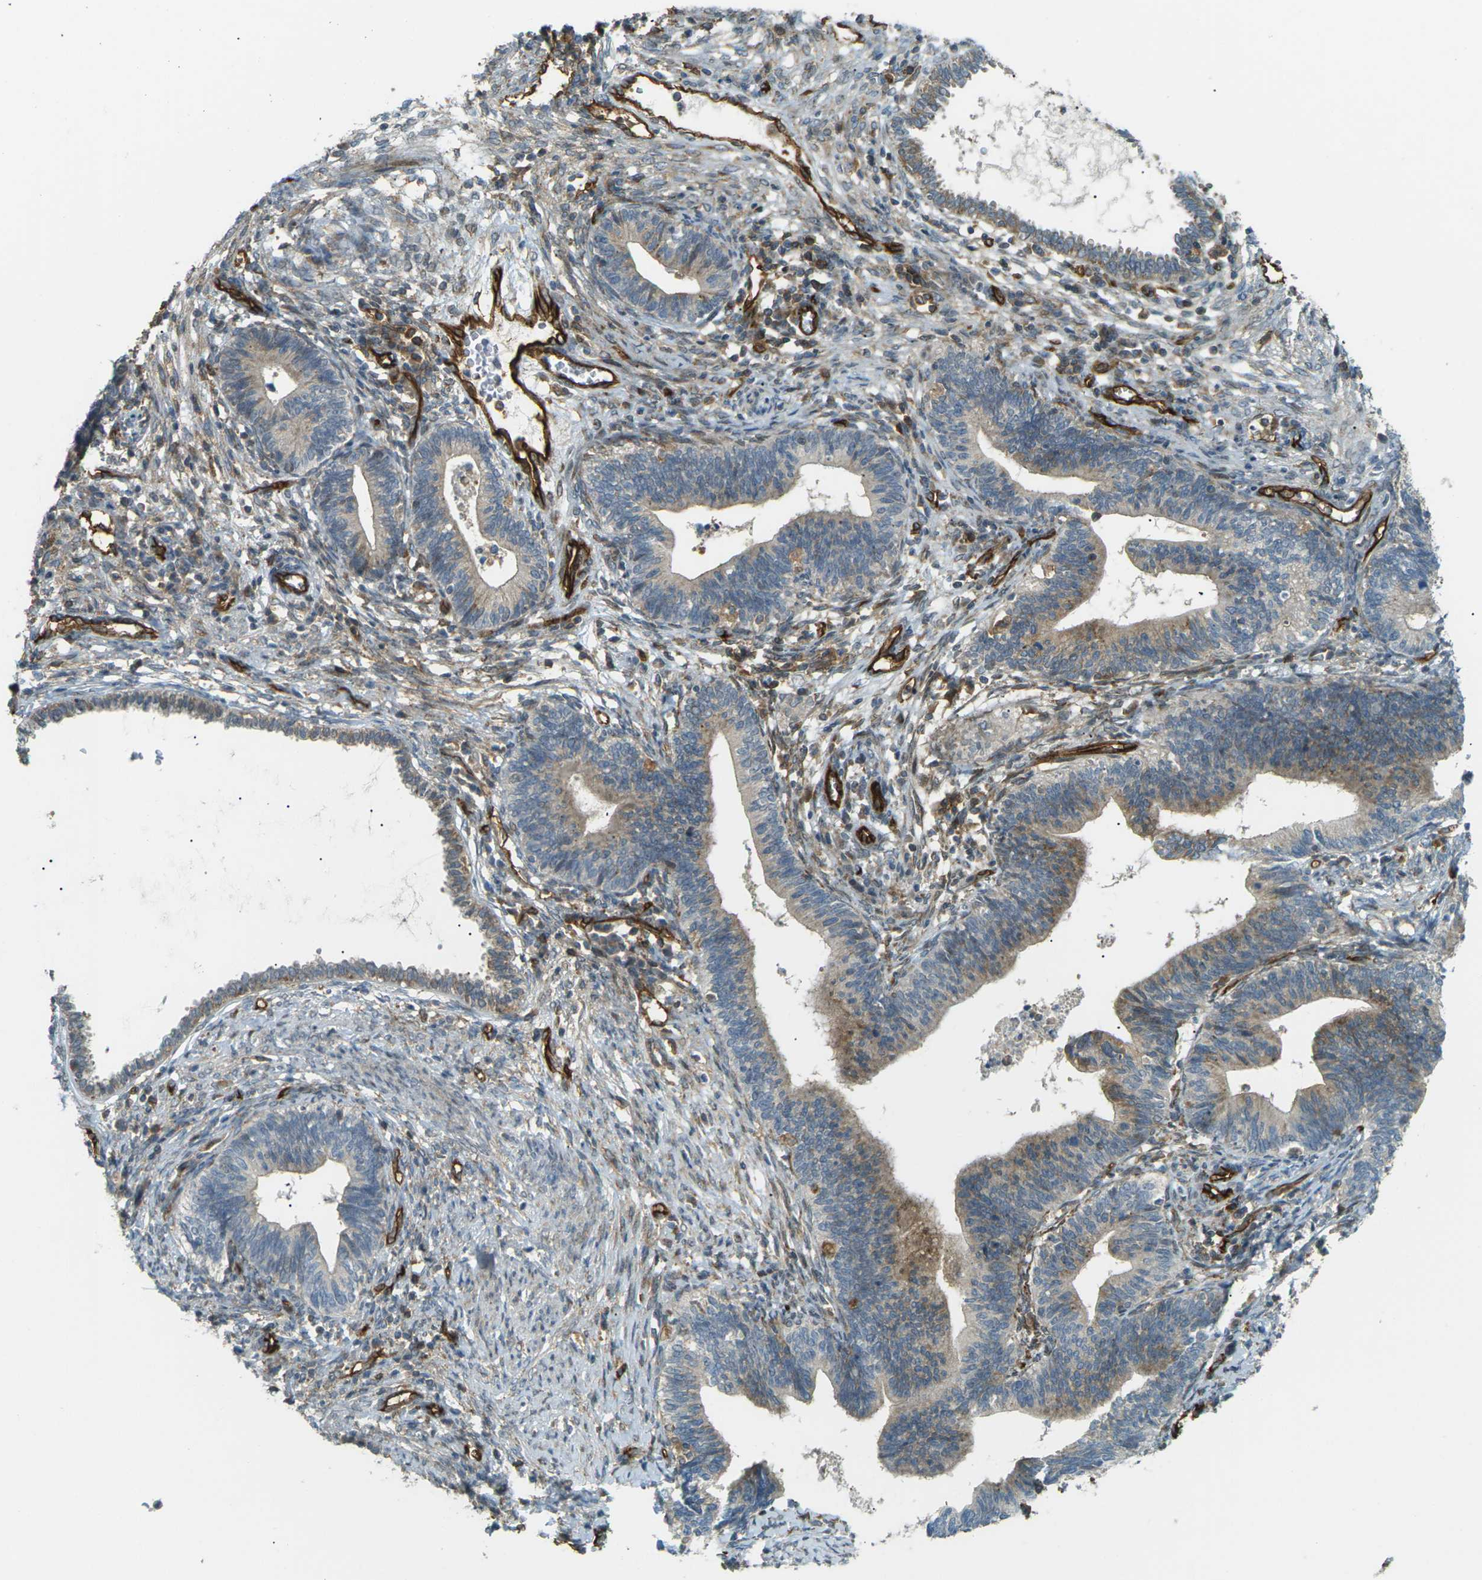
{"staining": {"intensity": "moderate", "quantity": "25%-75%", "location": "cytoplasmic/membranous"}, "tissue": "cervical cancer", "cell_type": "Tumor cells", "image_type": "cancer", "snomed": [{"axis": "morphology", "description": "Adenocarcinoma, NOS"}, {"axis": "topography", "description": "Cervix"}], "caption": "DAB (3,3'-diaminobenzidine) immunohistochemical staining of human cervical cancer exhibits moderate cytoplasmic/membranous protein staining in approximately 25%-75% of tumor cells.", "gene": "S1PR1", "patient": {"sex": "female", "age": 44}}